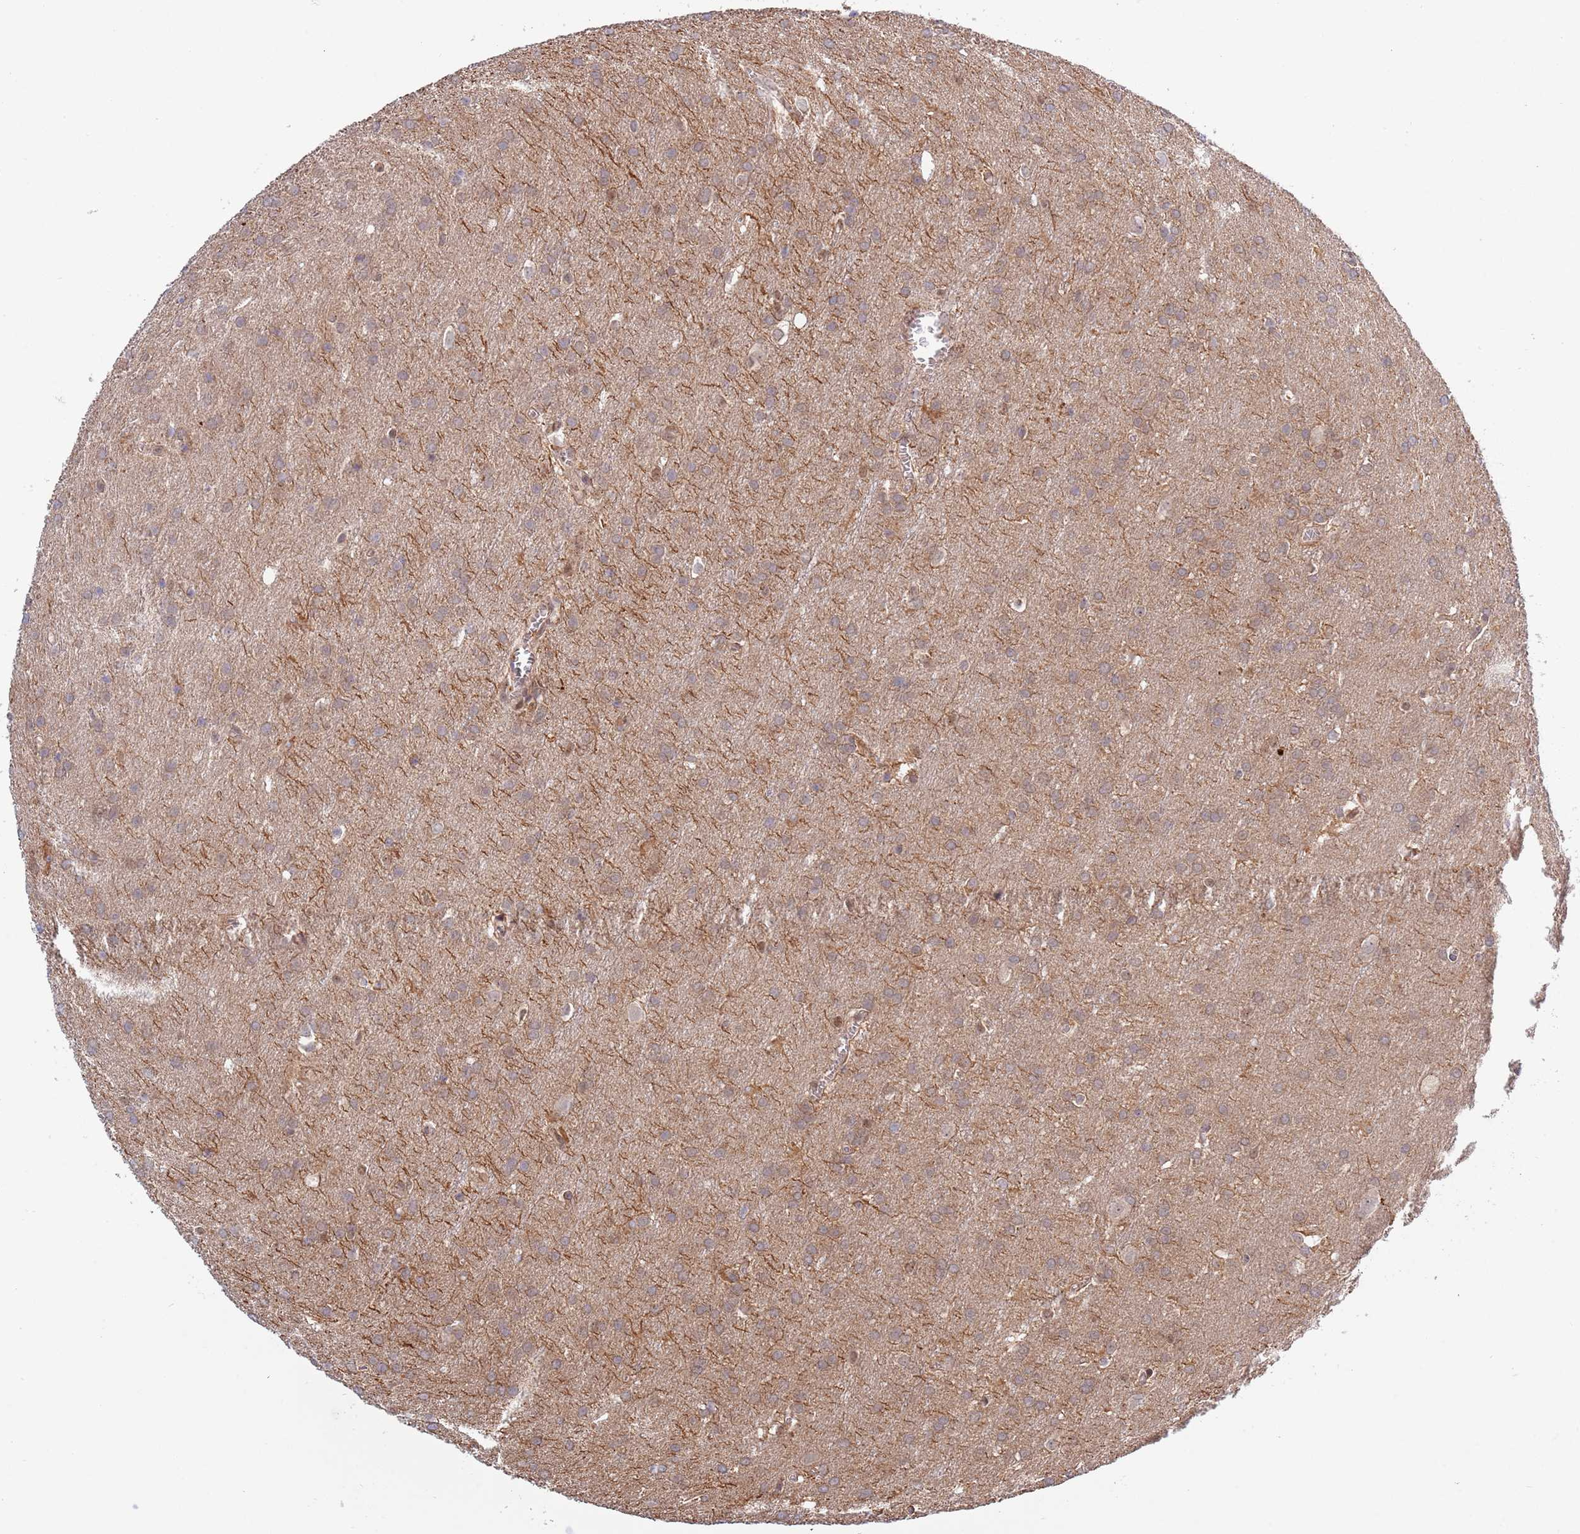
{"staining": {"intensity": "weak", "quantity": "25%-75%", "location": "cytoplasmic/membranous"}, "tissue": "glioma", "cell_type": "Tumor cells", "image_type": "cancer", "snomed": [{"axis": "morphology", "description": "Glioma, malignant, Low grade"}, {"axis": "topography", "description": "Brain"}], "caption": "The histopathology image reveals a brown stain indicating the presence of a protein in the cytoplasmic/membranous of tumor cells in low-grade glioma (malignant).", "gene": "TBX10", "patient": {"sex": "female", "age": 32}}